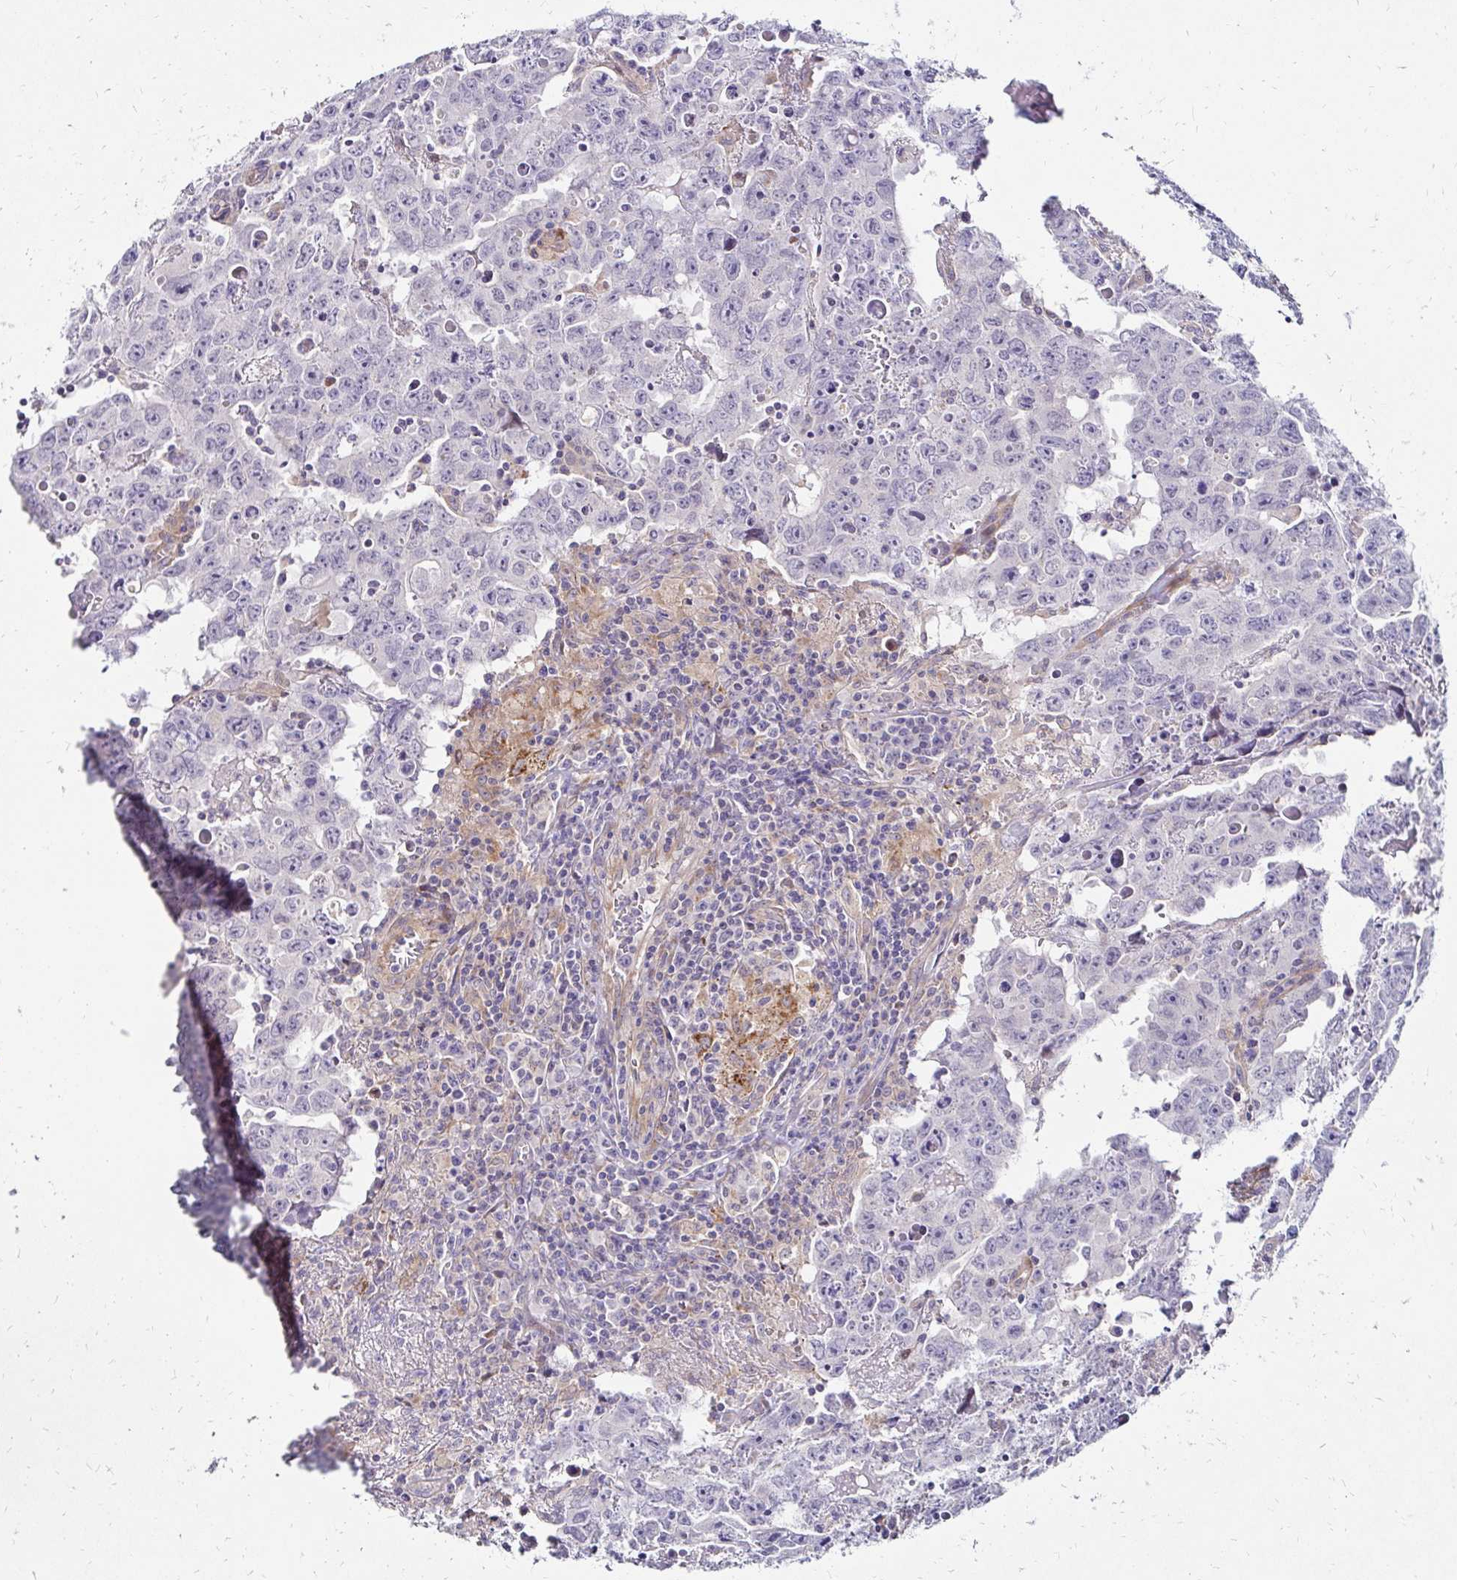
{"staining": {"intensity": "negative", "quantity": "none", "location": "none"}, "tissue": "testis cancer", "cell_type": "Tumor cells", "image_type": "cancer", "snomed": [{"axis": "morphology", "description": "Carcinoma, Embryonal, NOS"}, {"axis": "topography", "description": "Testis"}], "caption": "A high-resolution photomicrograph shows immunohistochemistry staining of testis embryonal carcinoma, which demonstrates no significant staining in tumor cells.", "gene": "IDUA", "patient": {"sex": "male", "age": 22}}